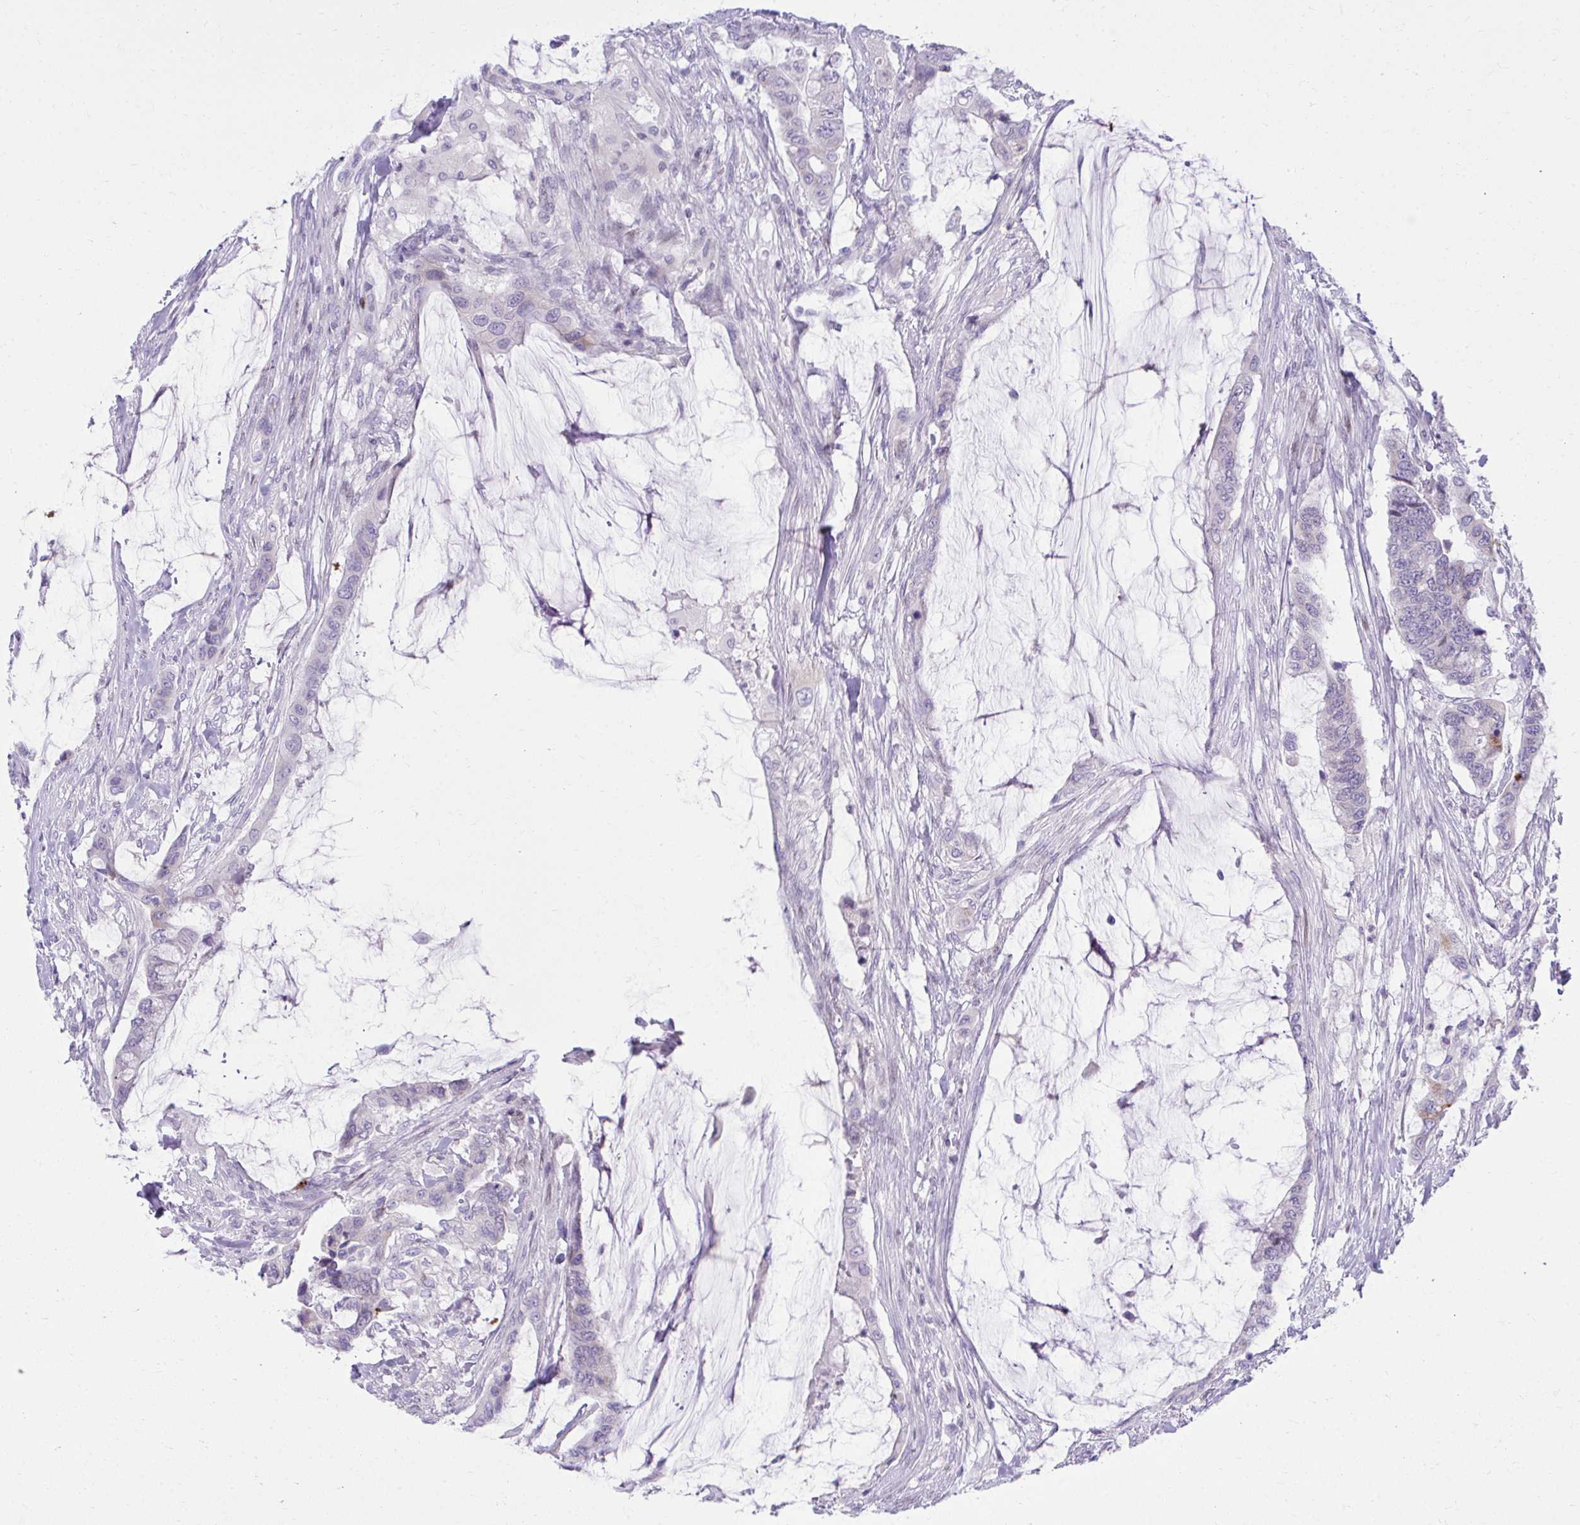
{"staining": {"intensity": "negative", "quantity": "none", "location": "none"}, "tissue": "colorectal cancer", "cell_type": "Tumor cells", "image_type": "cancer", "snomed": [{"axis": "morphology", "description": "Adenocarcinoma, NOS"}, {"axis": "topography", "description": "Rectum"}], "caption": "Immunohistochemistry histopathology image of colorectal cancer stained for a protein (brown), which demonstrates no staining in tumor cells. Nuclei are stained in blue.", "gene": "OR7A5", "patient": {"sex": "female", "age": 59}}